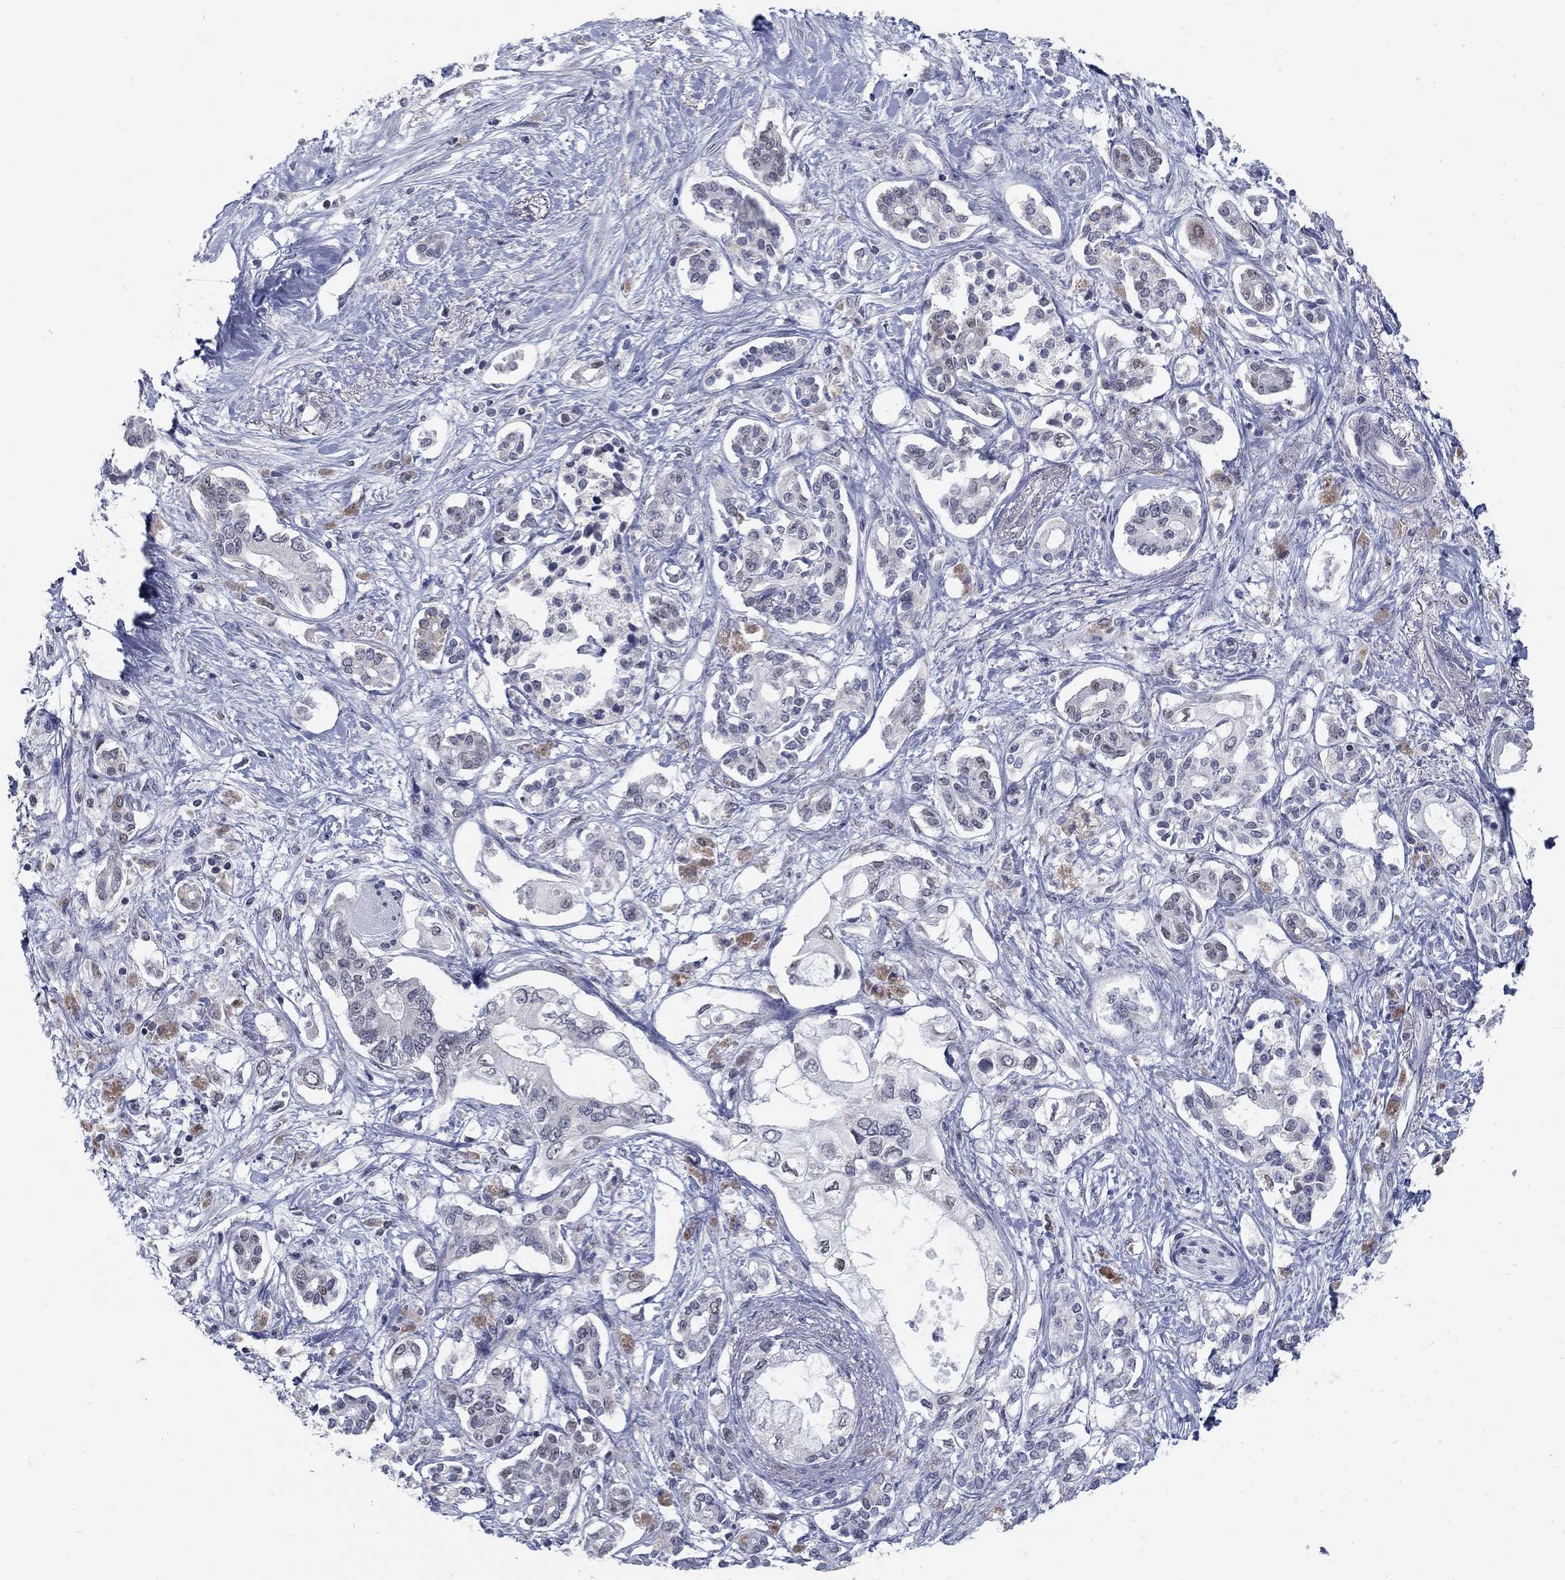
{"staining": {"intensity": "negative", "quantity": "none", "location": "none"}, "tissue": "pancreatic cancer", "cell_type": "Tumor cells", "image_type": "cancer", "snomed": [{"axis": "morphology", "description": "Adenocarcinoma, NOS"}, {"axis": "topography", "description": "Pancreas"}], "caption": "This is an immunohistochemistry micrograph of pancreatic cancer (adenocarcinoma). There is no positivity in tumor cells.", "gene": "GCFC2", "patient": {"sex": "female", "age": 63}}